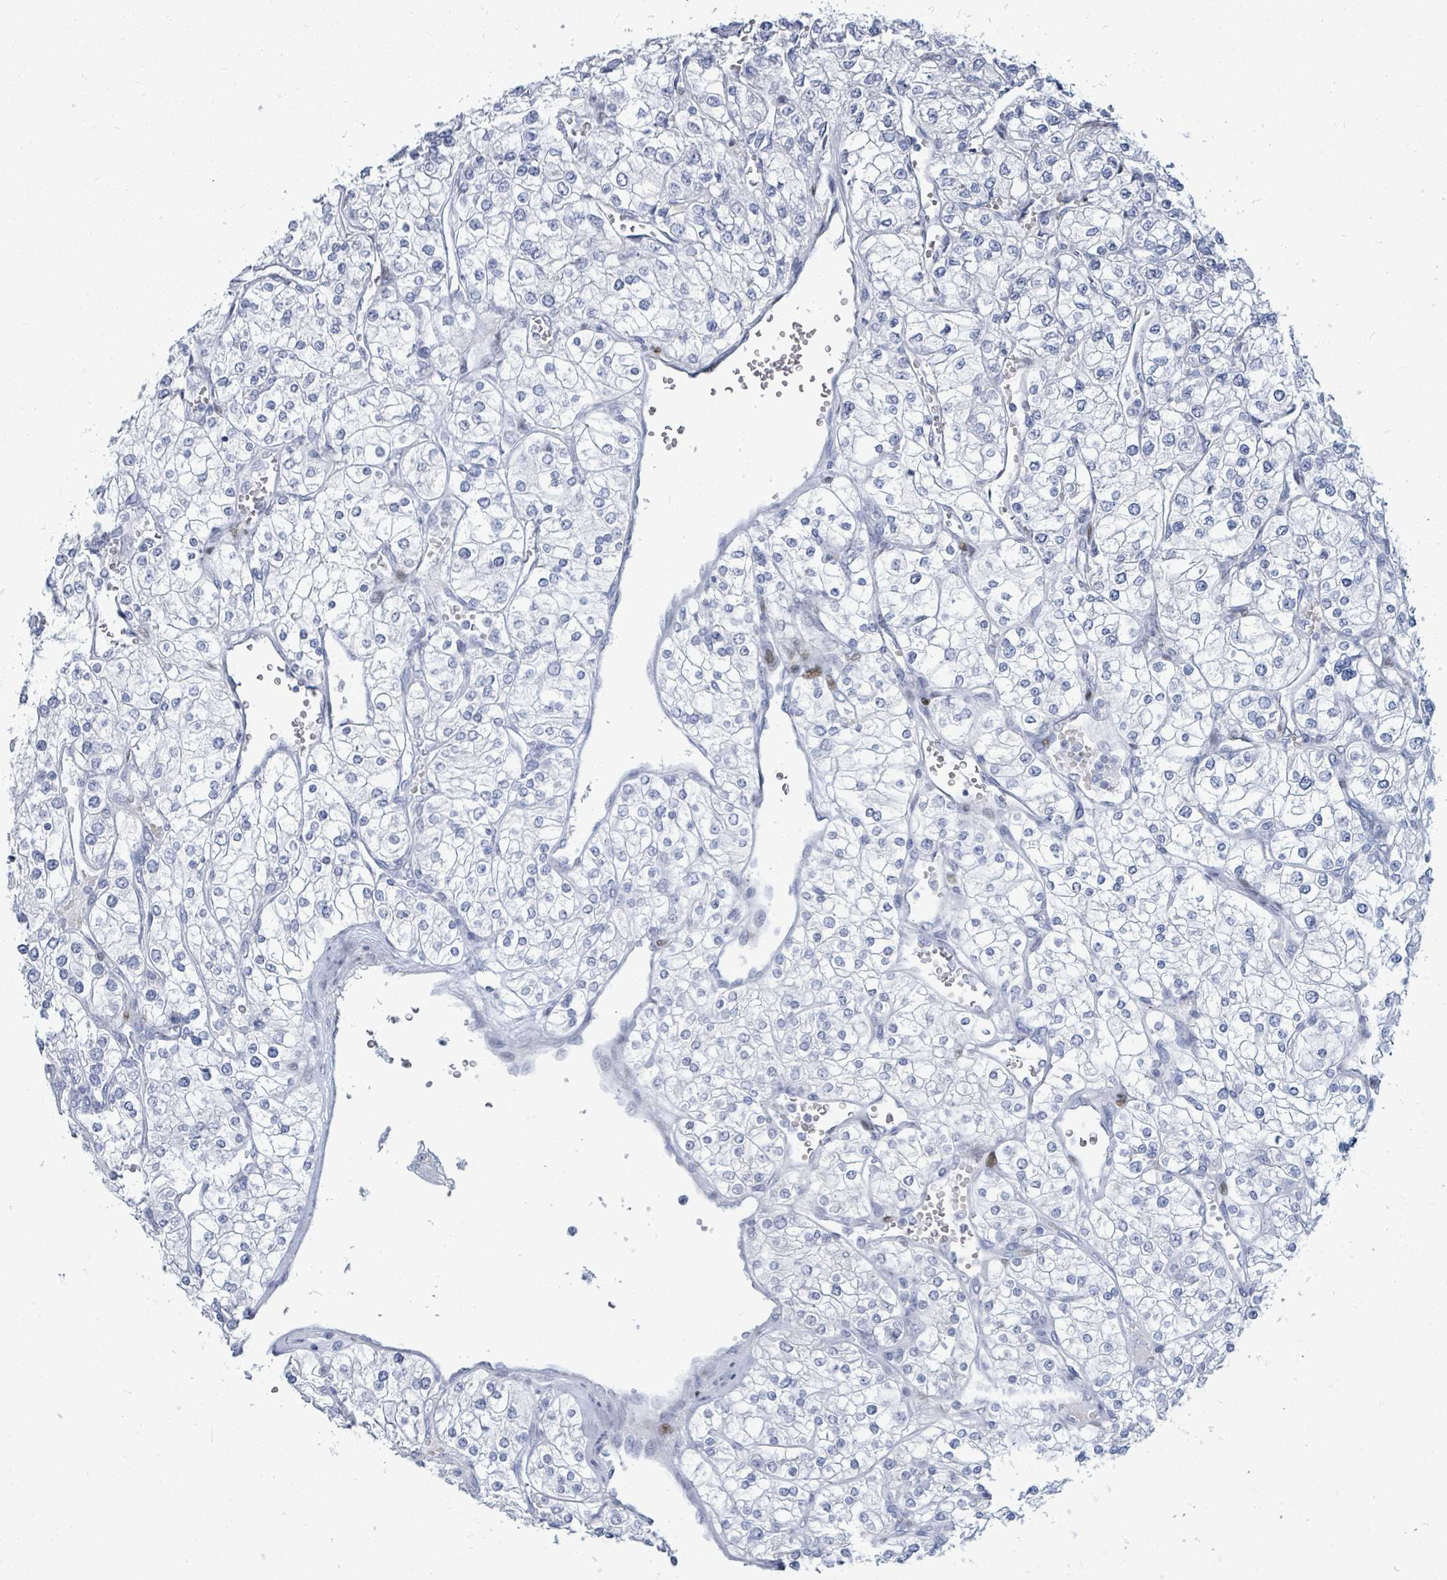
{"staining": {"intensity": "negative", "quantity": "none", "location": "none"}, "tissue": "renal cancer", "cell_type": "Tumor cells", "image_type": "cancer", "snomed": [{"axis": "morphology", "description": "Adenocarcinoma, NOS"}, {"axis": "topography", "description": "Kidney"}], "caption": "IHC of renal cancer displays no positivity in tumor cells.", "gene": "MALL", "patient": {"sex": "male", "age": 80}}